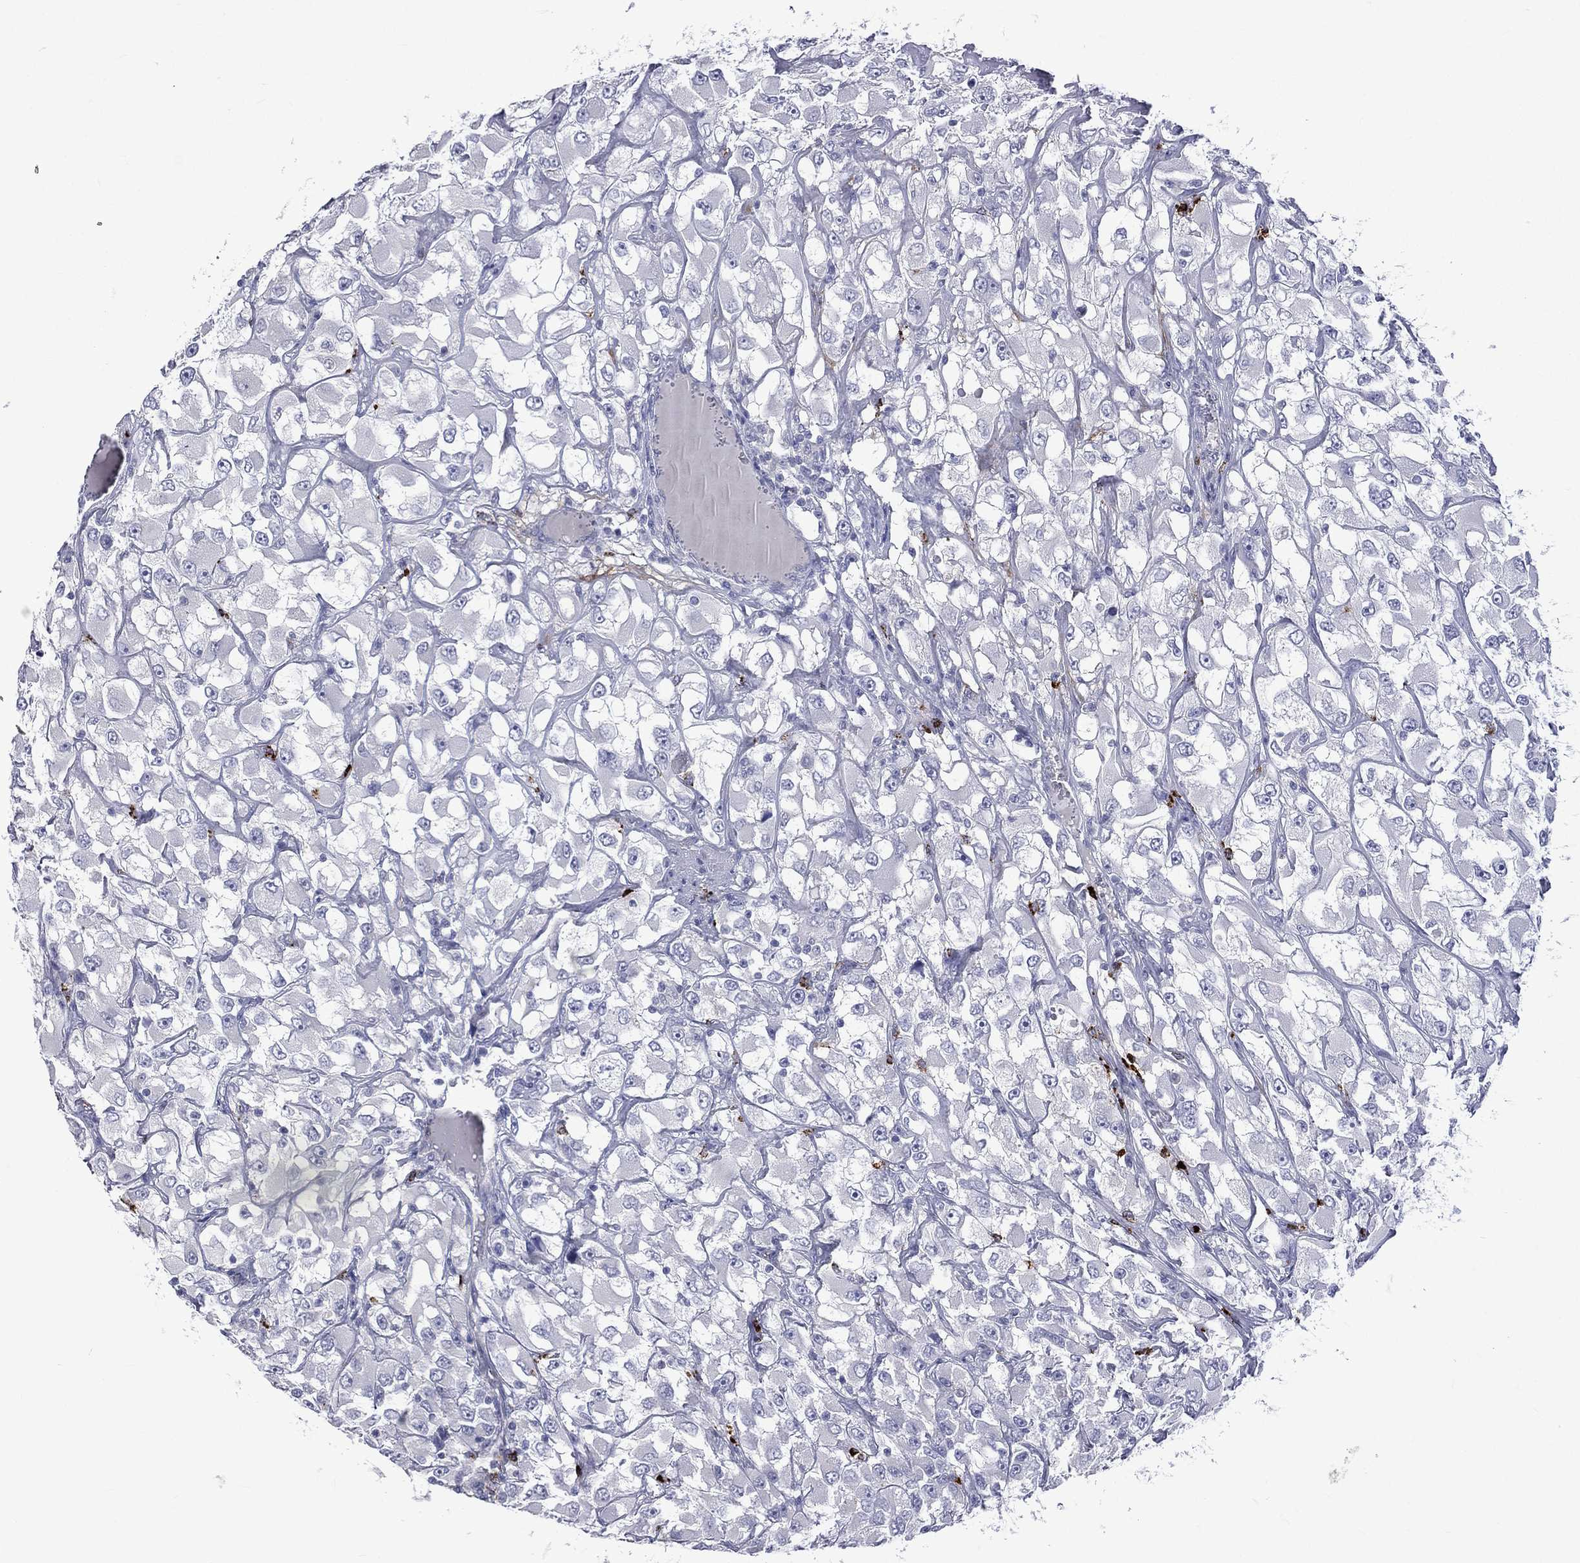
{"staining": {"intensity": "negative", "quantity": "none", "location": "none"}, "tissue": "renal cancer", "cell_type": "Tumor cells", "image_type": "cancer", "snomed": [{"axis": "morphology", "description": "Adenocarcinoma, NOS"}, {"axis": "topography", "description": "Kidney"}], "caption": "Tumor cells are negative for protein expression in human renal adenocarcinoma.", "gene": "ELANE", "patient": {"sex": "female", "age": 52}}